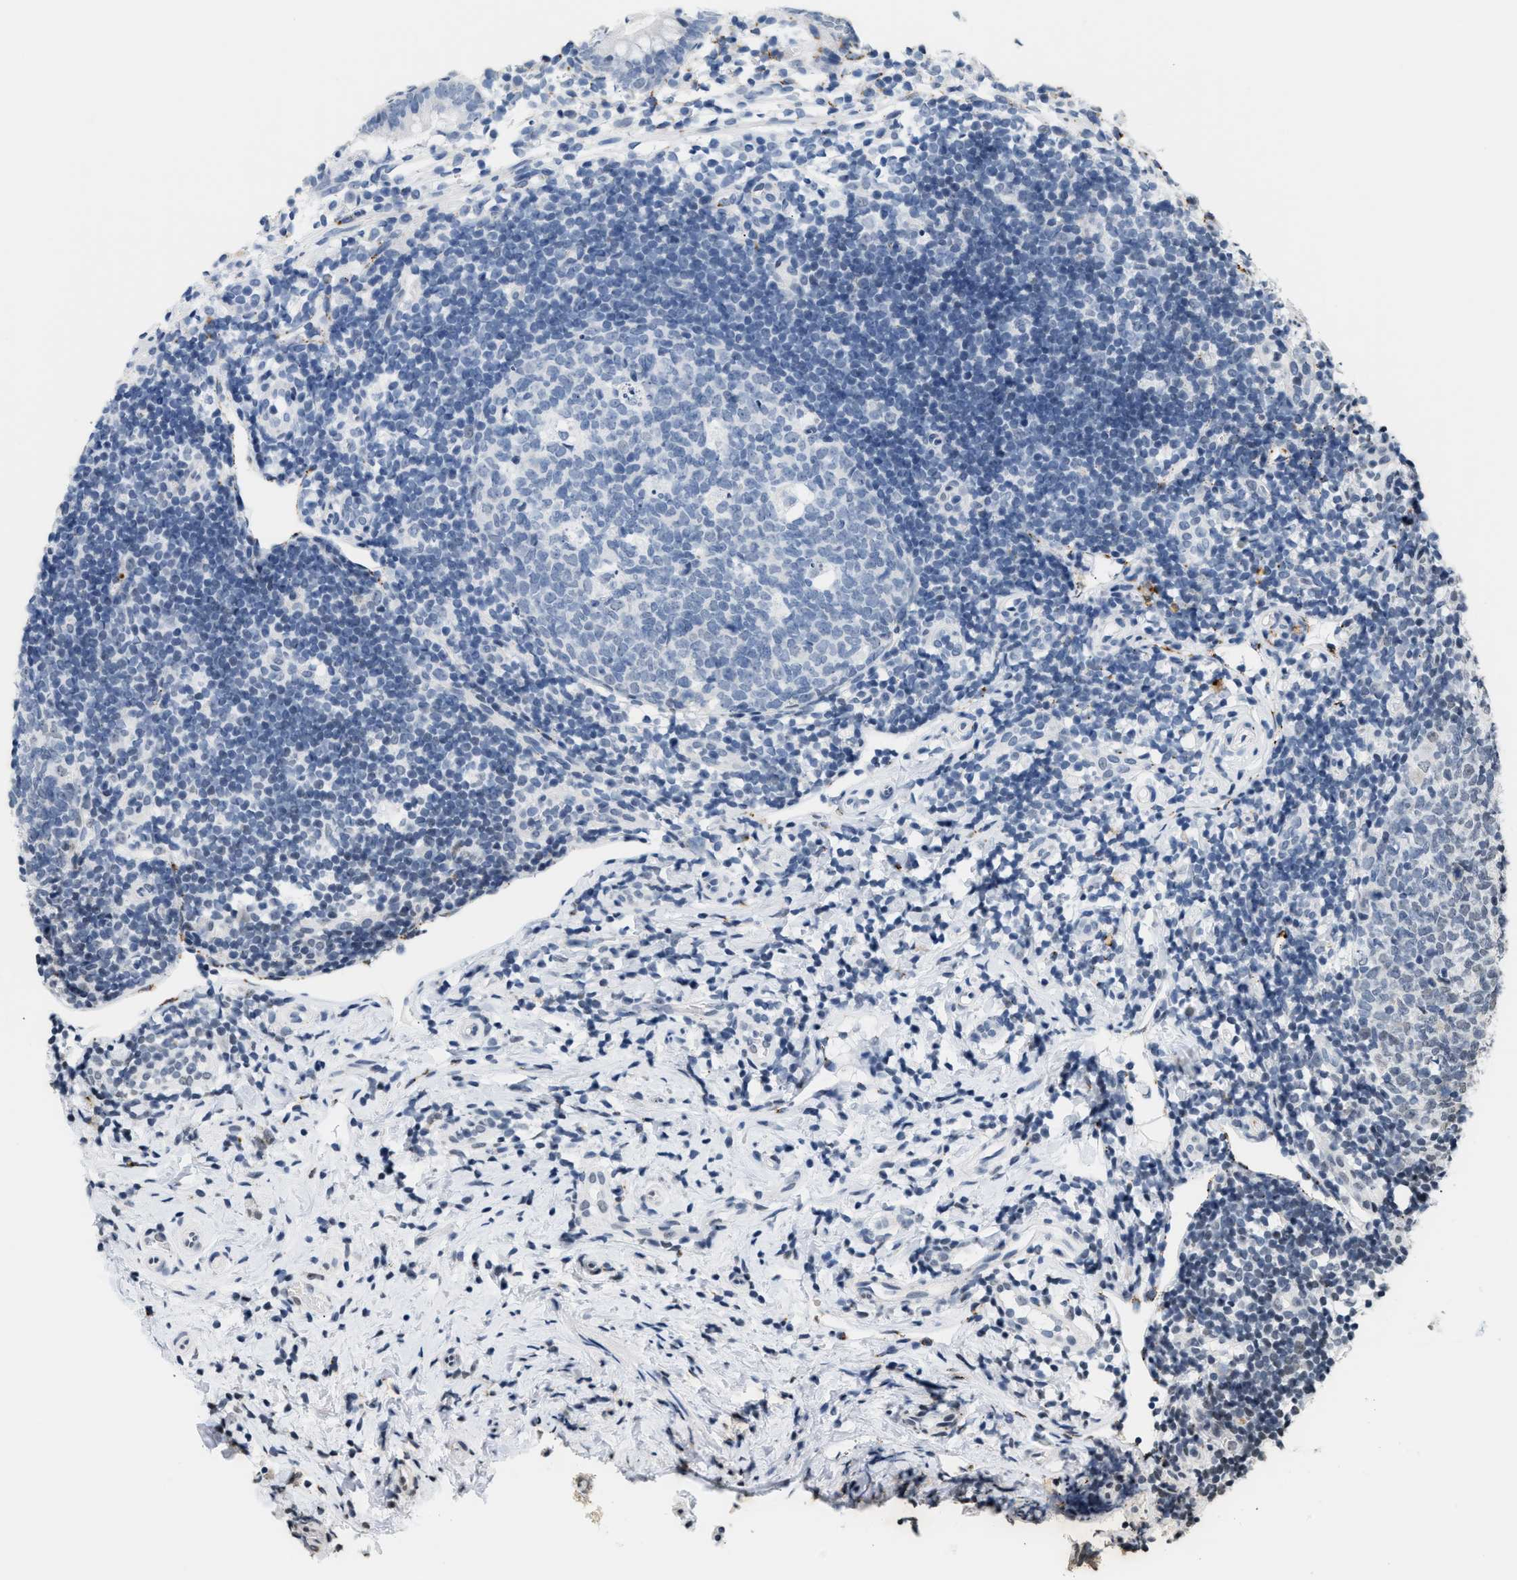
{"staining": {"intensity": "negative", "quantity": "none", "location": "none"}, "tissue": "appendix", "cell_type": "Glandular cells", "image_type": "normal", "snomed": [{"axis": "morphology", "description": "Normal tissue, NOS"}, {"axis": "topography", "description": "Appendix"}], "caption": "This is an IHC histopathology image of unremarkable human appendix. There is no expression in glandular cells.", "gene": "RAF1", "patient": {"sex": "female", "age": 20}}